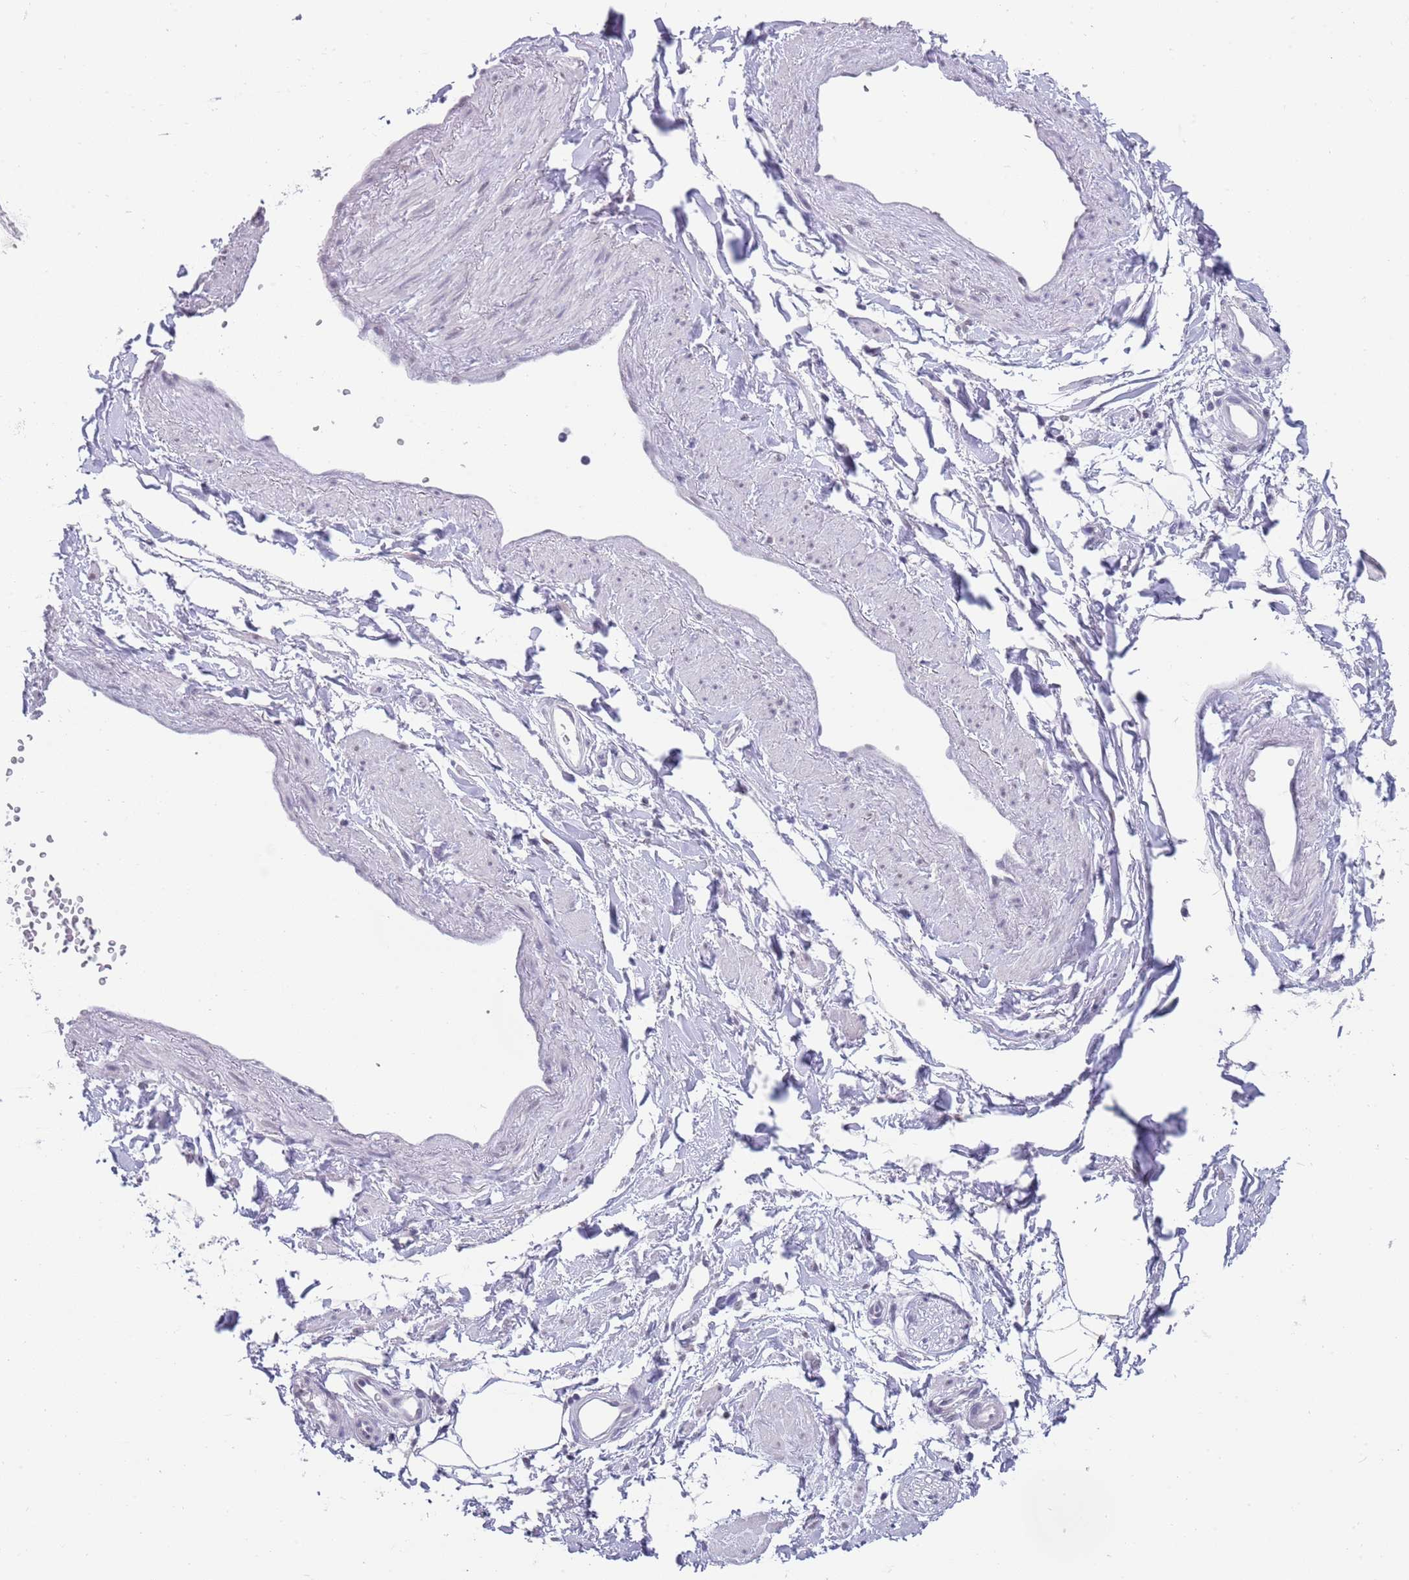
{"staining": {"intensity": "negative", "quantity": "none", "location": "none"}, "tissue": "adipose tissue", "cell_type": "Adipocytes", "image_type": "normal", "snomed": [{"axis": "morphology", "description": "Normal tissue, NOS"}, {"axis": "topography", "description": "Soft tissue"}, {"axis": "topography", "description": "Adipose tissue"}, {"axis": "topography", "description": "Vascular tissue"}, {"axis": "topography", "description": "Peripheral nerve tissue"}], "caption": "A high-resolution micrograph shows IHC staining of normal adipose tissue, which shows no significant positivity in adipocytes. Brightfield microscopy of immunohistochemistry stained with DAB (brown) and hematoxylin (blue), captured at high magnification.", "gene": "SEPHS2", "patient": {"sex": "male", "age": 74}}